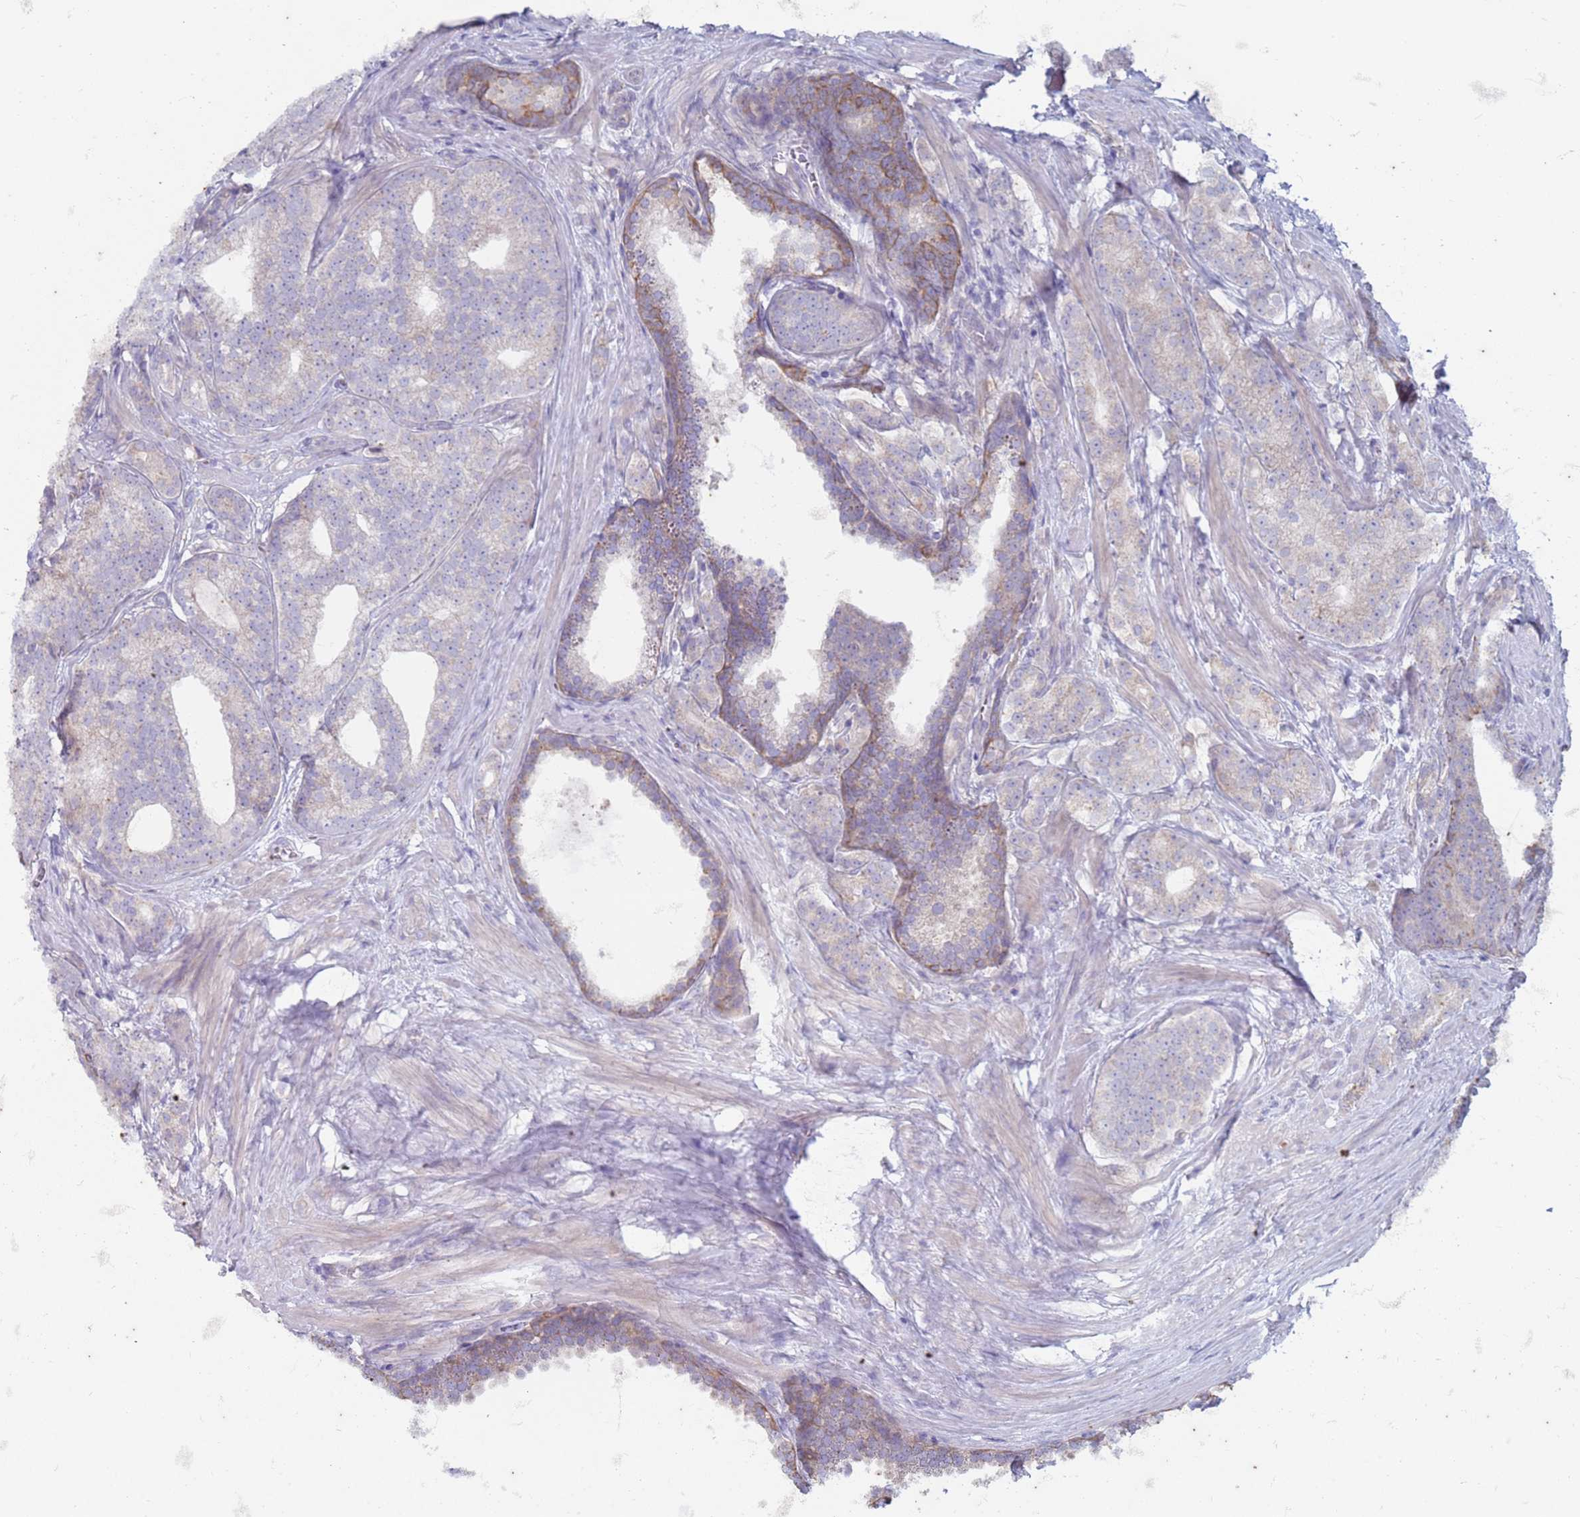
{"staining": {"intensity": "negative", "quantity": "none", "location": "none"}, "tissue": "prostate cancer", "cell_type": "Tumor cells", "image_type": "cancer", "snomed": [{"axis": "morphology", "description": "Adenocarcinoma, Low grade"}, {"axis": "topography", "description": "Prostate"}], "caption": "IHC photomicrograph of prostate low-grade adenocarcinoma stained for a protein (brown), which demonstrates no staining in tumor cells.", "gene": "SUCO", "patient": {"sex": "male", "age": 71}}